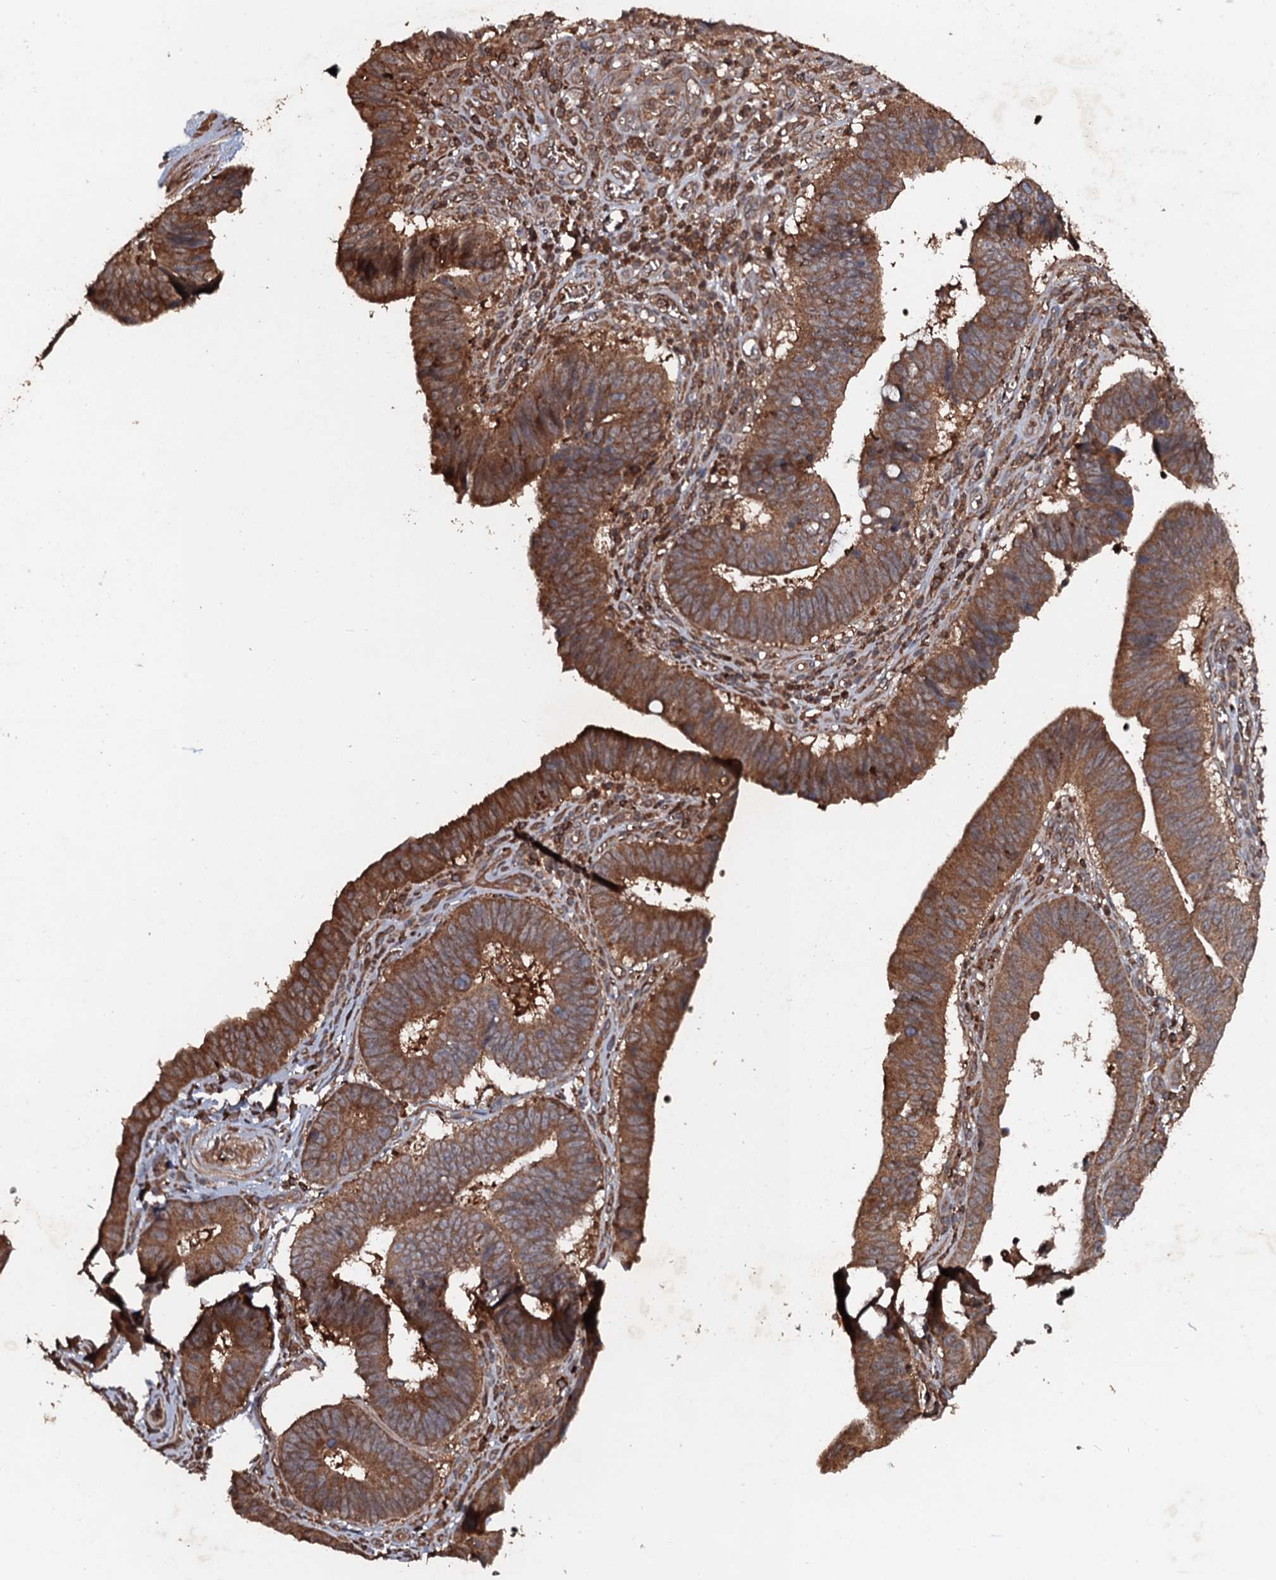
{"staining": {"intensity": "strong", "quantity": ">75%", "location": "cytoplasmic/membranous"}, "tissue": "stomach cancer", "cell_type": "Tumor cells", "image_type": "cancer", "snomed": [{"axis": "morphology", "description": "Adenocarcinoma, NOS"}, {"axis": "topography", "description": "Stomach"}], "caption": "Adenocarcinoma (stomach) was stained to show a protein in brown. There is high levels of strong cytoplasmic/membranous expression in approximately >75% of tumor cells.", "gene": "ADGRG3", "patient": {"sex": "male", "age": 59}}